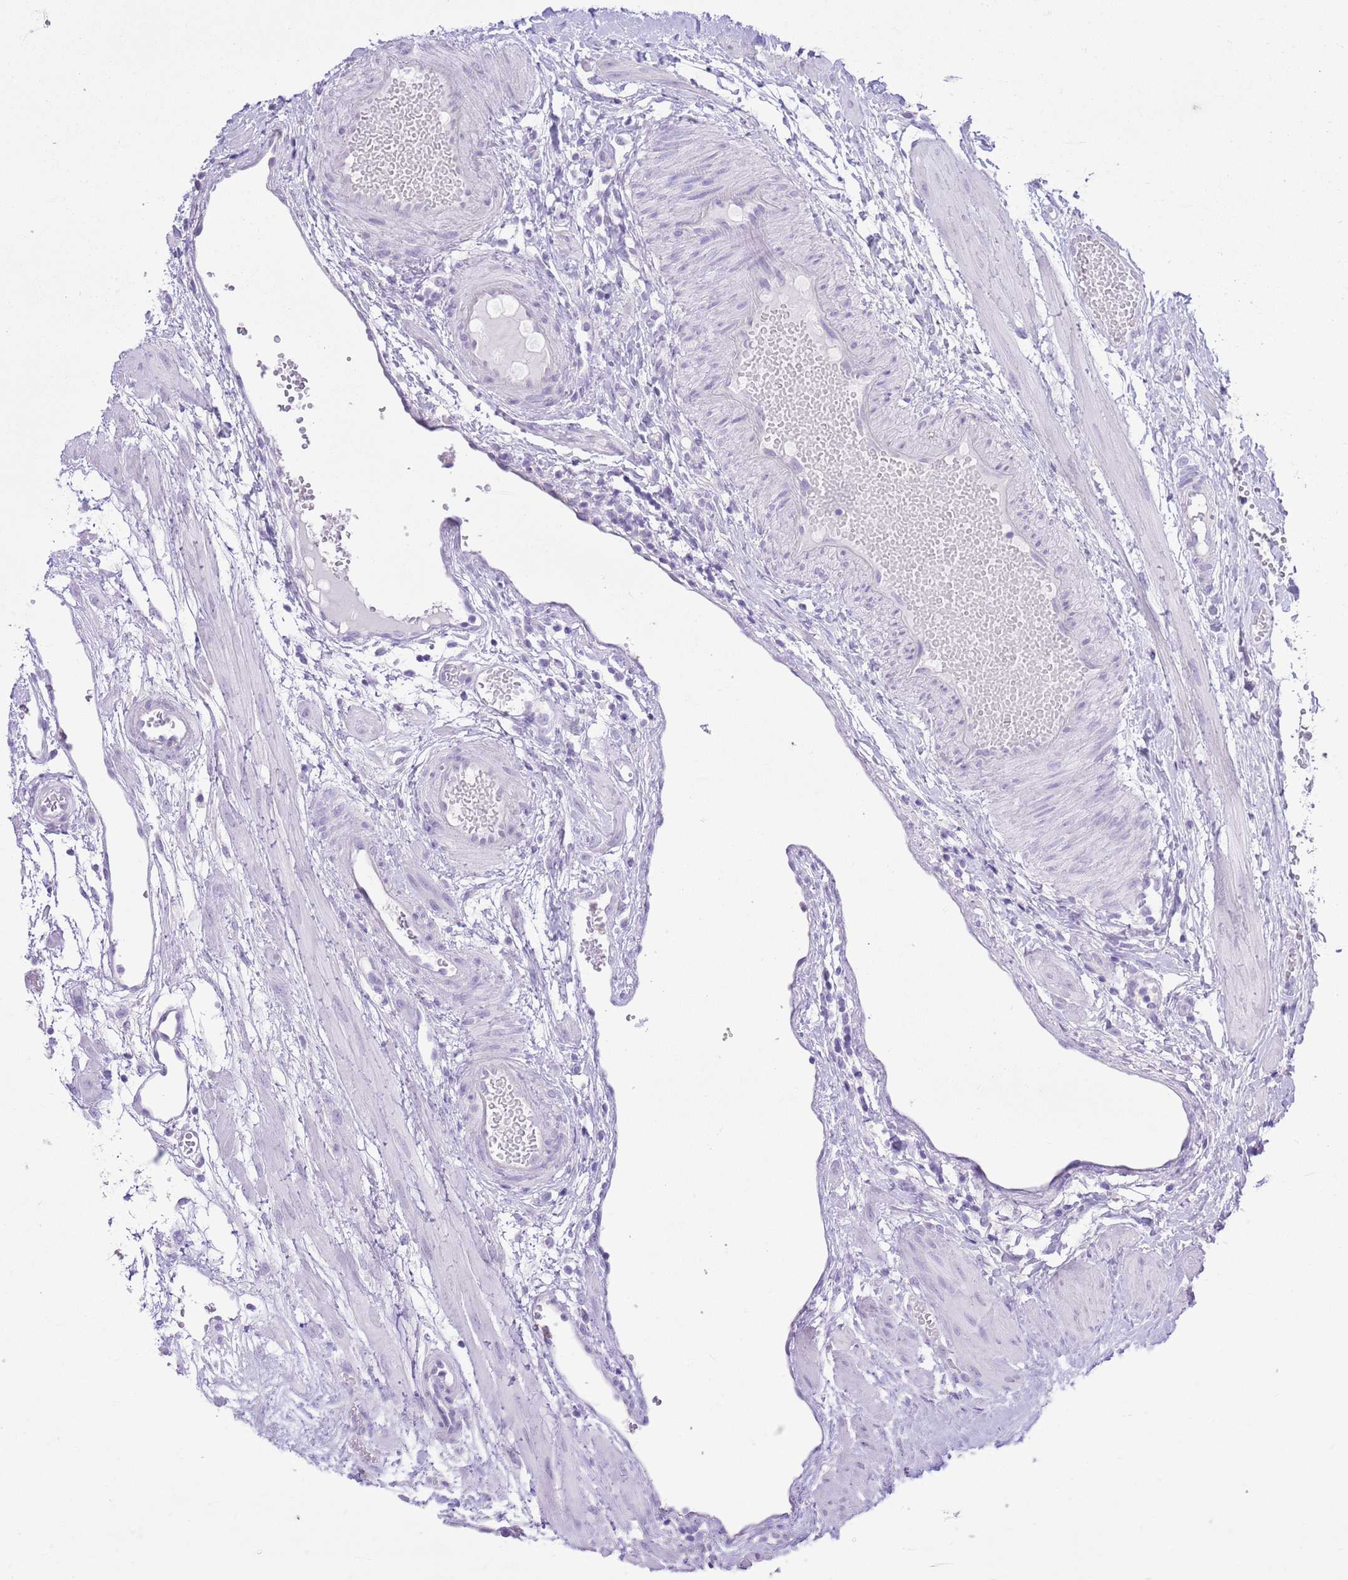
{"staining": {"intensity": "negative", "quantity": "none", "location": "none"}, "tissue": "fallopian tube", "cell_type": "Glandular cells", "image_type": "normal", "snomed": [{"axis": "morphology", "description": "Normal tissue, NOS"}, {"axis": "topography", "description": "Fallopian tube"}], "caption": "This is an immunohistochemistry micrograph of normal fallopian tube. There is no expression in glandular cells.", "gene": "OR2Z1", "patient": {"sex": "female", "age": 37}}